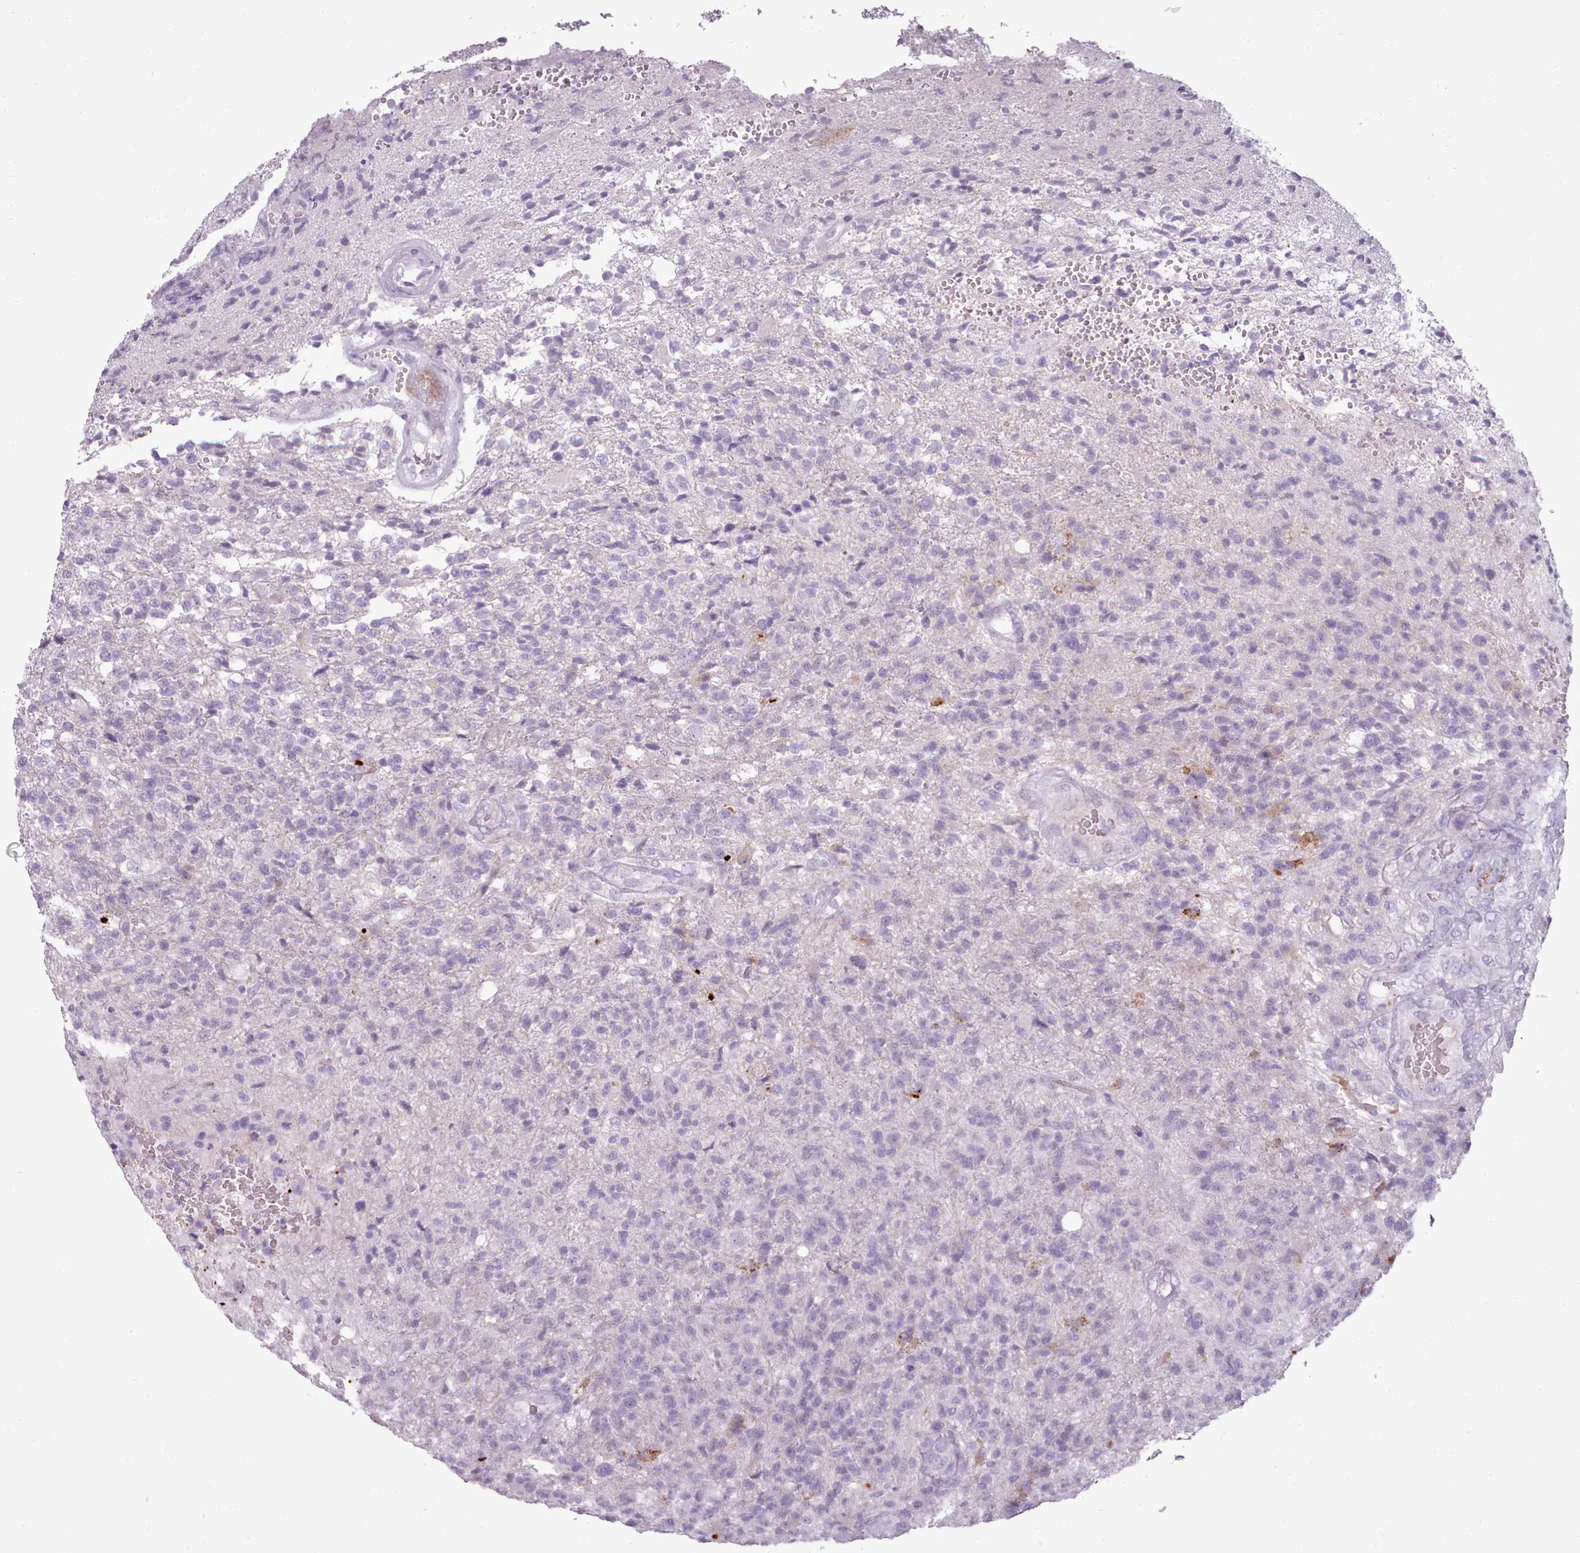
{"staining": {"intensity": "negative", "quantity": "none", "location": "none"}, "tissue": "glioma", "cell_type": "Tumor cells", "image_type": "cancer", "snomed": [{"axis": "morphology", "description": "Glioma, malignant, High grade"}, {"axis": "topography", "description": "Brain"}], "caption": "Malignant glioma (high-grade) stained for a protein using IHC displays no positivity tumor cells.", "gene": "ATRAID", "patient": {"sex": "male", "age": 56}}